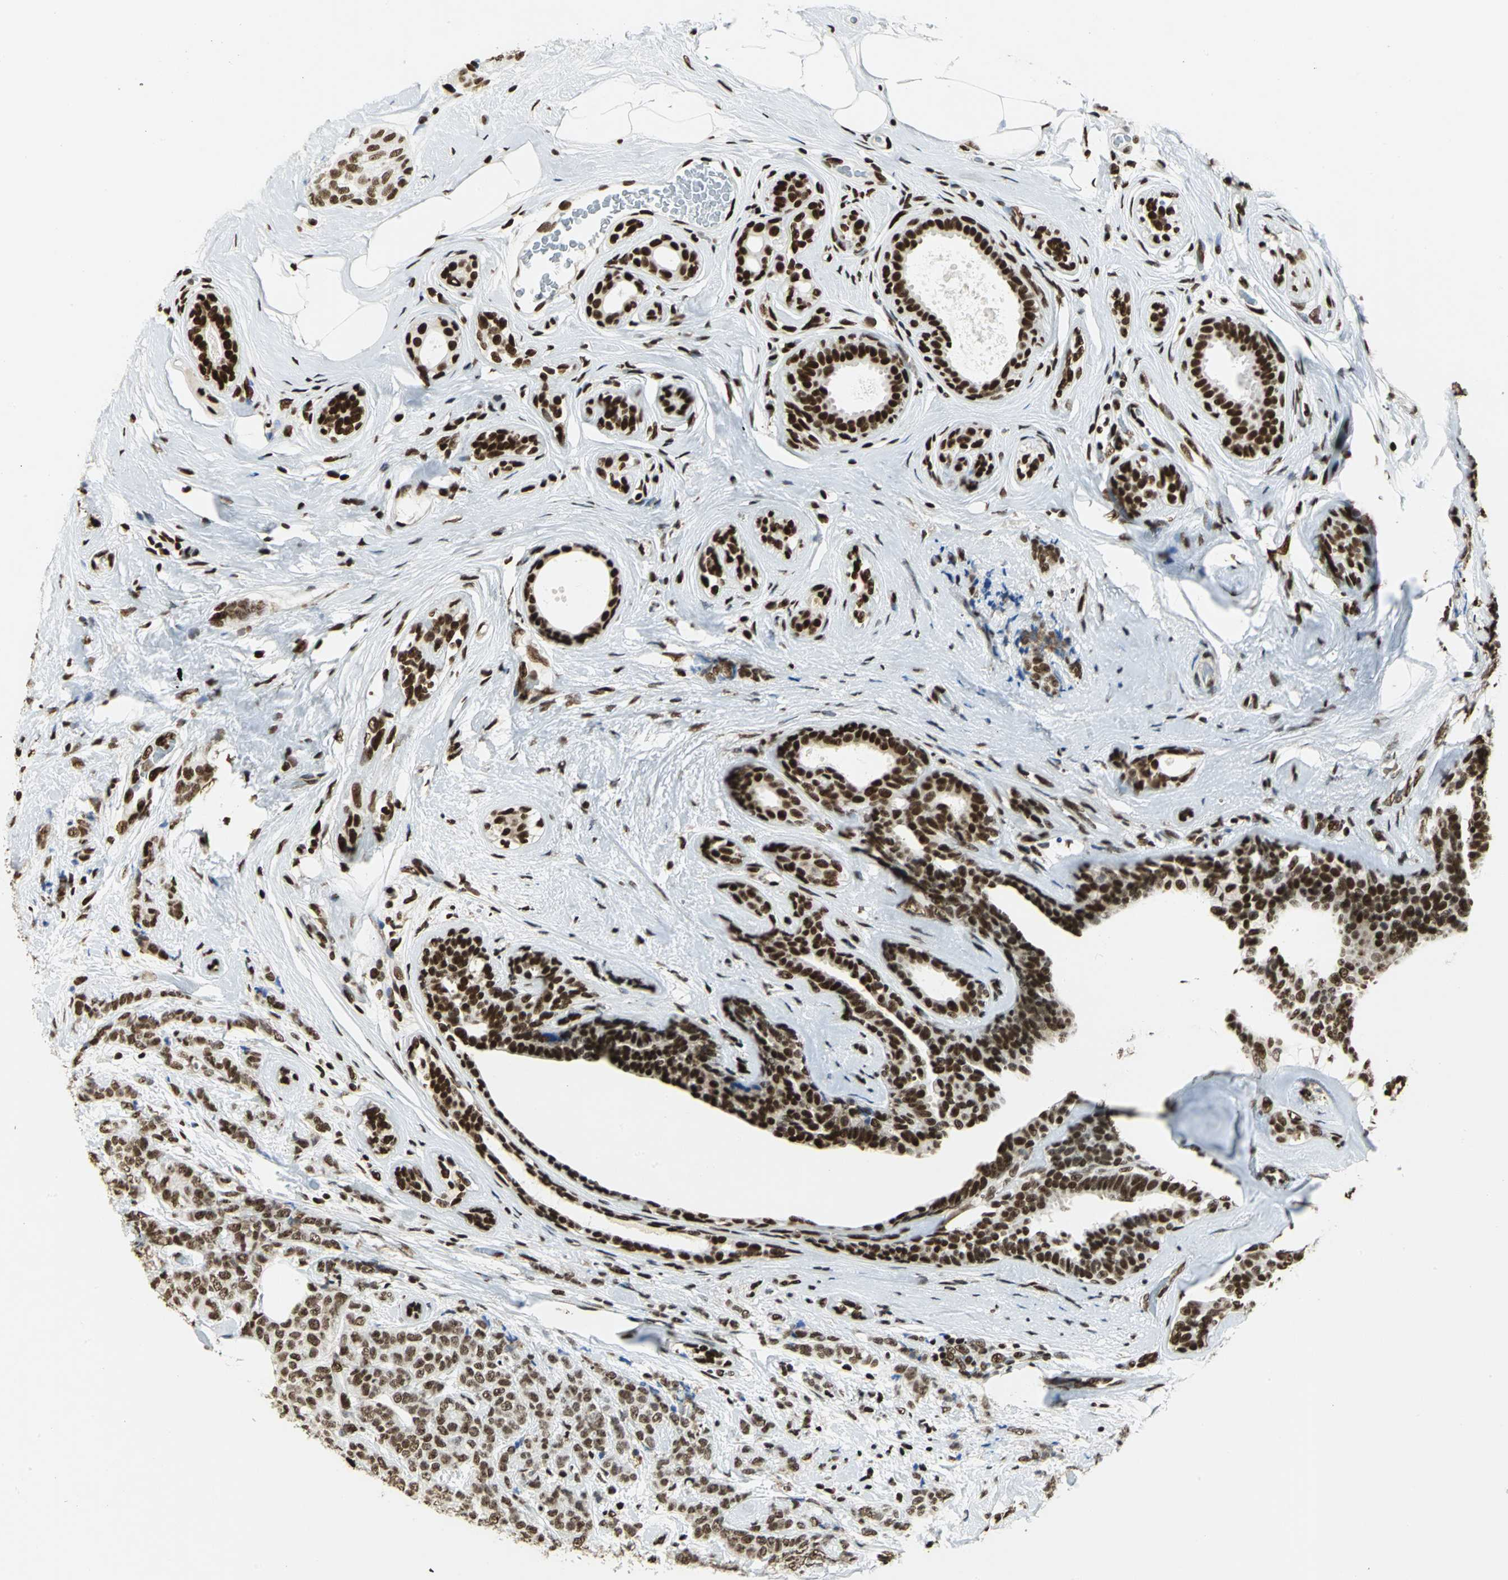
{"staining": {"intensity": "moderate", "quantity": ">75%", "location": "nuclear"}, "tissue": "breast cancer", "cell_type": "Tumor cells", "image_type": "cancer", "snomed": [{"axis": "morphology", "description": "Lobular carcinoma"}, {"axis": "topography", "description": "Breast"}], "caption": "The immunohistochemical stain shows moderate nuclear staining in tumor cells of breast cancer tissue.", "gene": "HMGB1", "patient": {"sex": "female", "age": 60}}